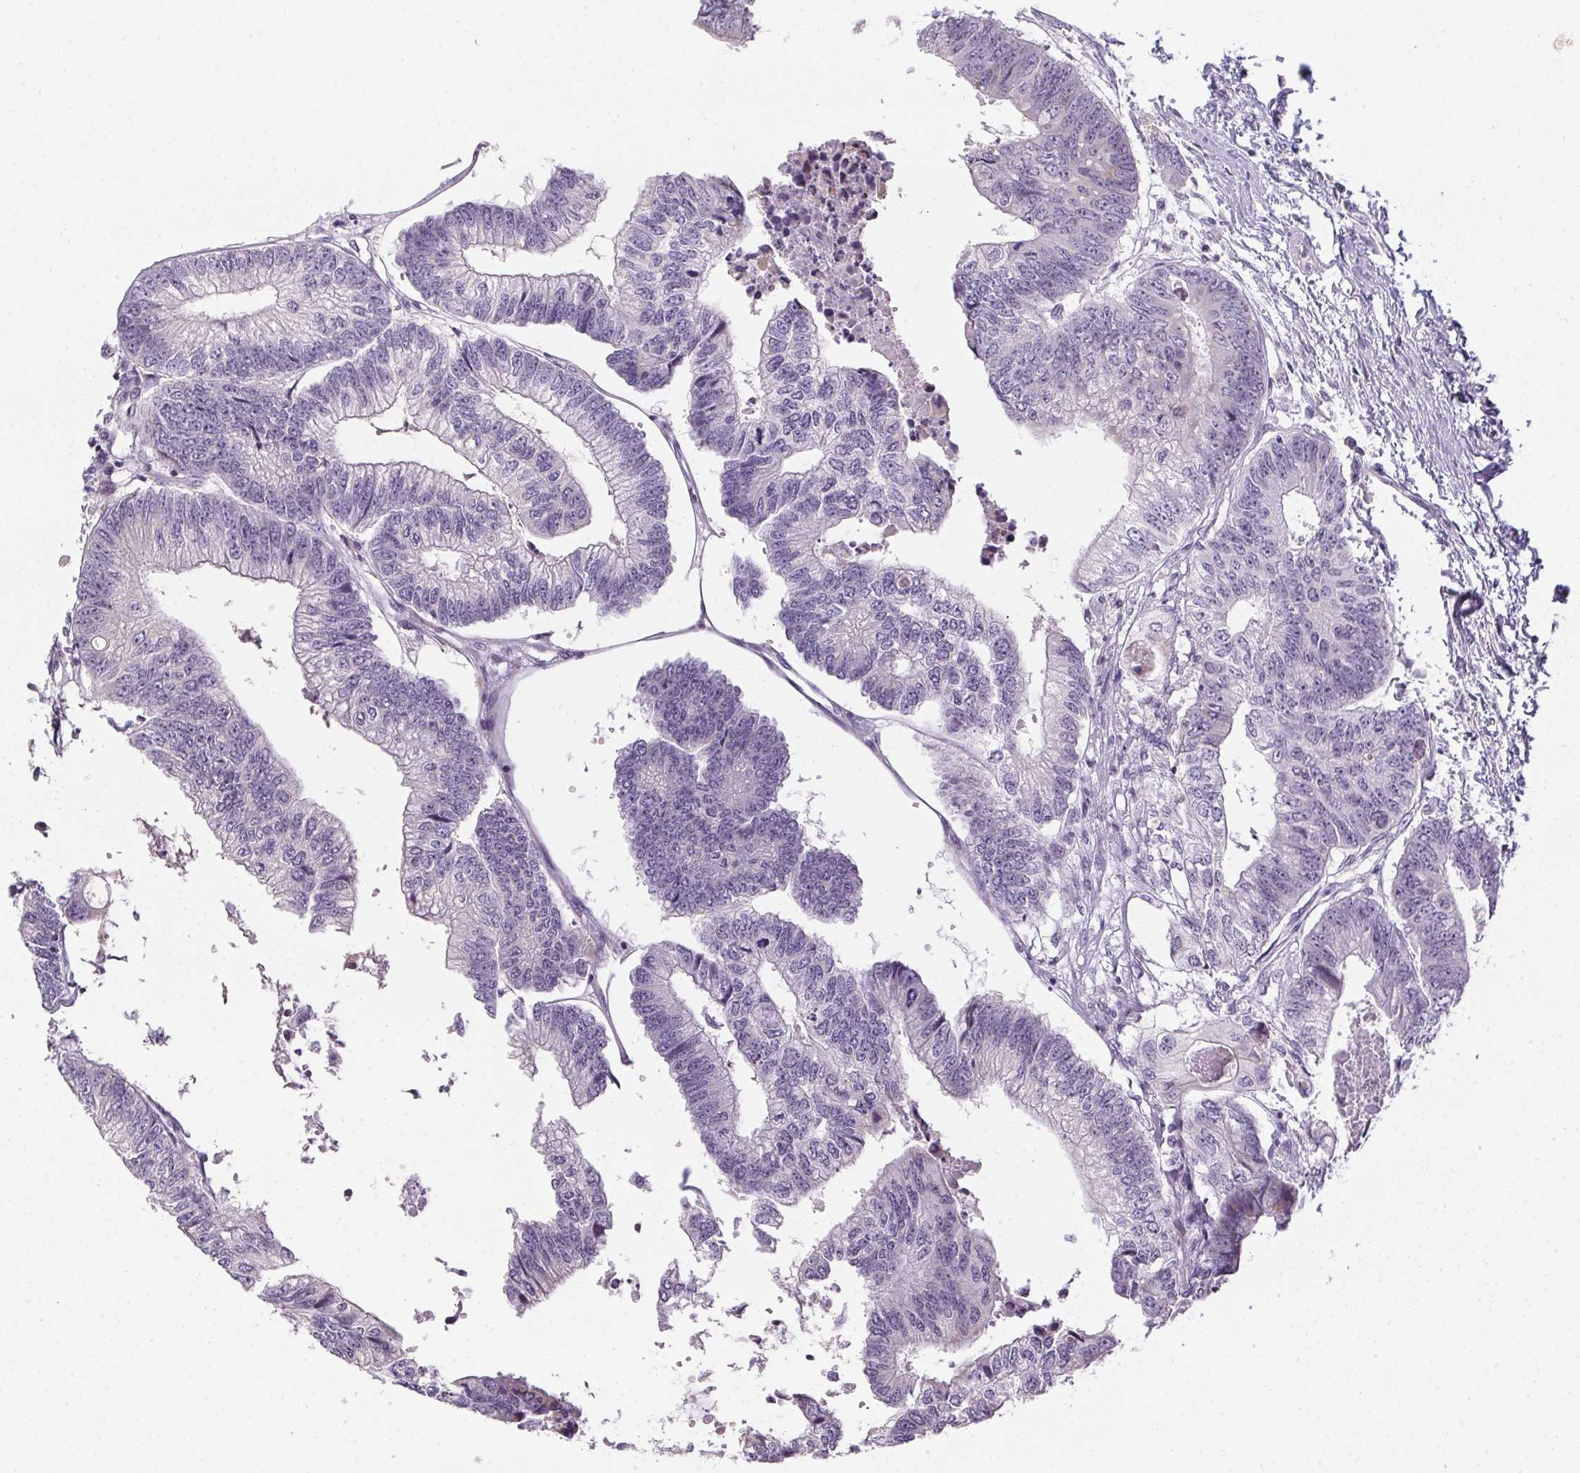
{"staining": {"intensity": "negative", "quantity": "none", "location": "none"}, "tissue": "colorectal cancer", "cell_type": "Tumor cells", "image_type": "cancer", "snomed": [{"axis": "morphology", "description": "Adenocarcinoma, NOS"}, {"axis": "topography", "description": "Rectum"}], "caption": "Protein analysis of colorectal adenocarcinoma demonstrates no significant positivity in tumor cells.", "gene": "GSDMC", "patient": {"sex": "male", "age": 63}}